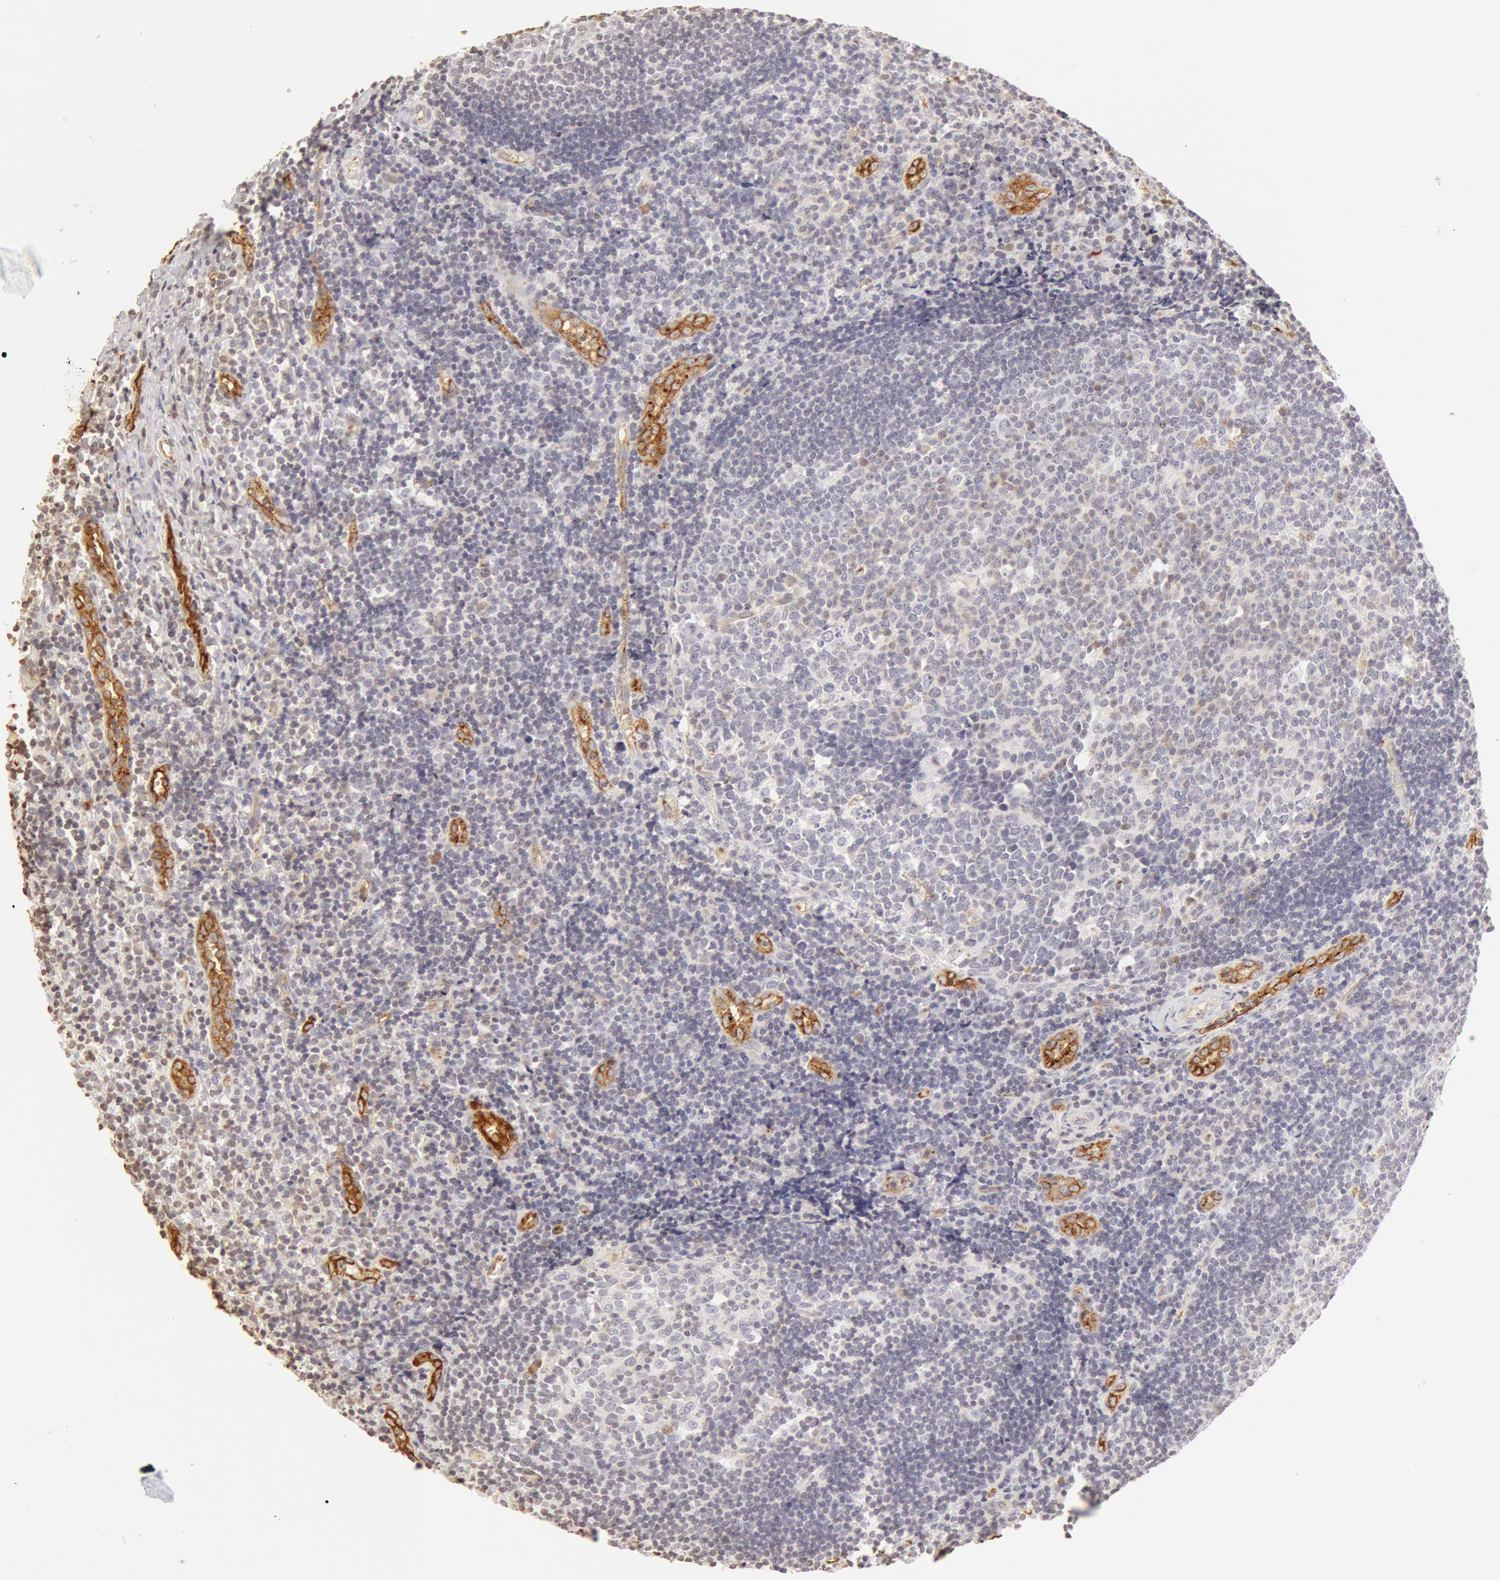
{"staining": {"intensity": "negative", "quantity": "none", "location": "none"}, "tissue": "tonsil", "cell_type": "Germinal center cells", "image_type": "normal", "snomed": [{"axis": "morphology", "description": "Normal tissue, NOS"}, {"axis": "topography", "description": "Tonsil"}], "caption": "This is an immunohistochemistry micrograph of normal tonsil. There is no expression in germinal center cells.", "gene": "VWF", "patient": {"sex": "female", "age": 41}}